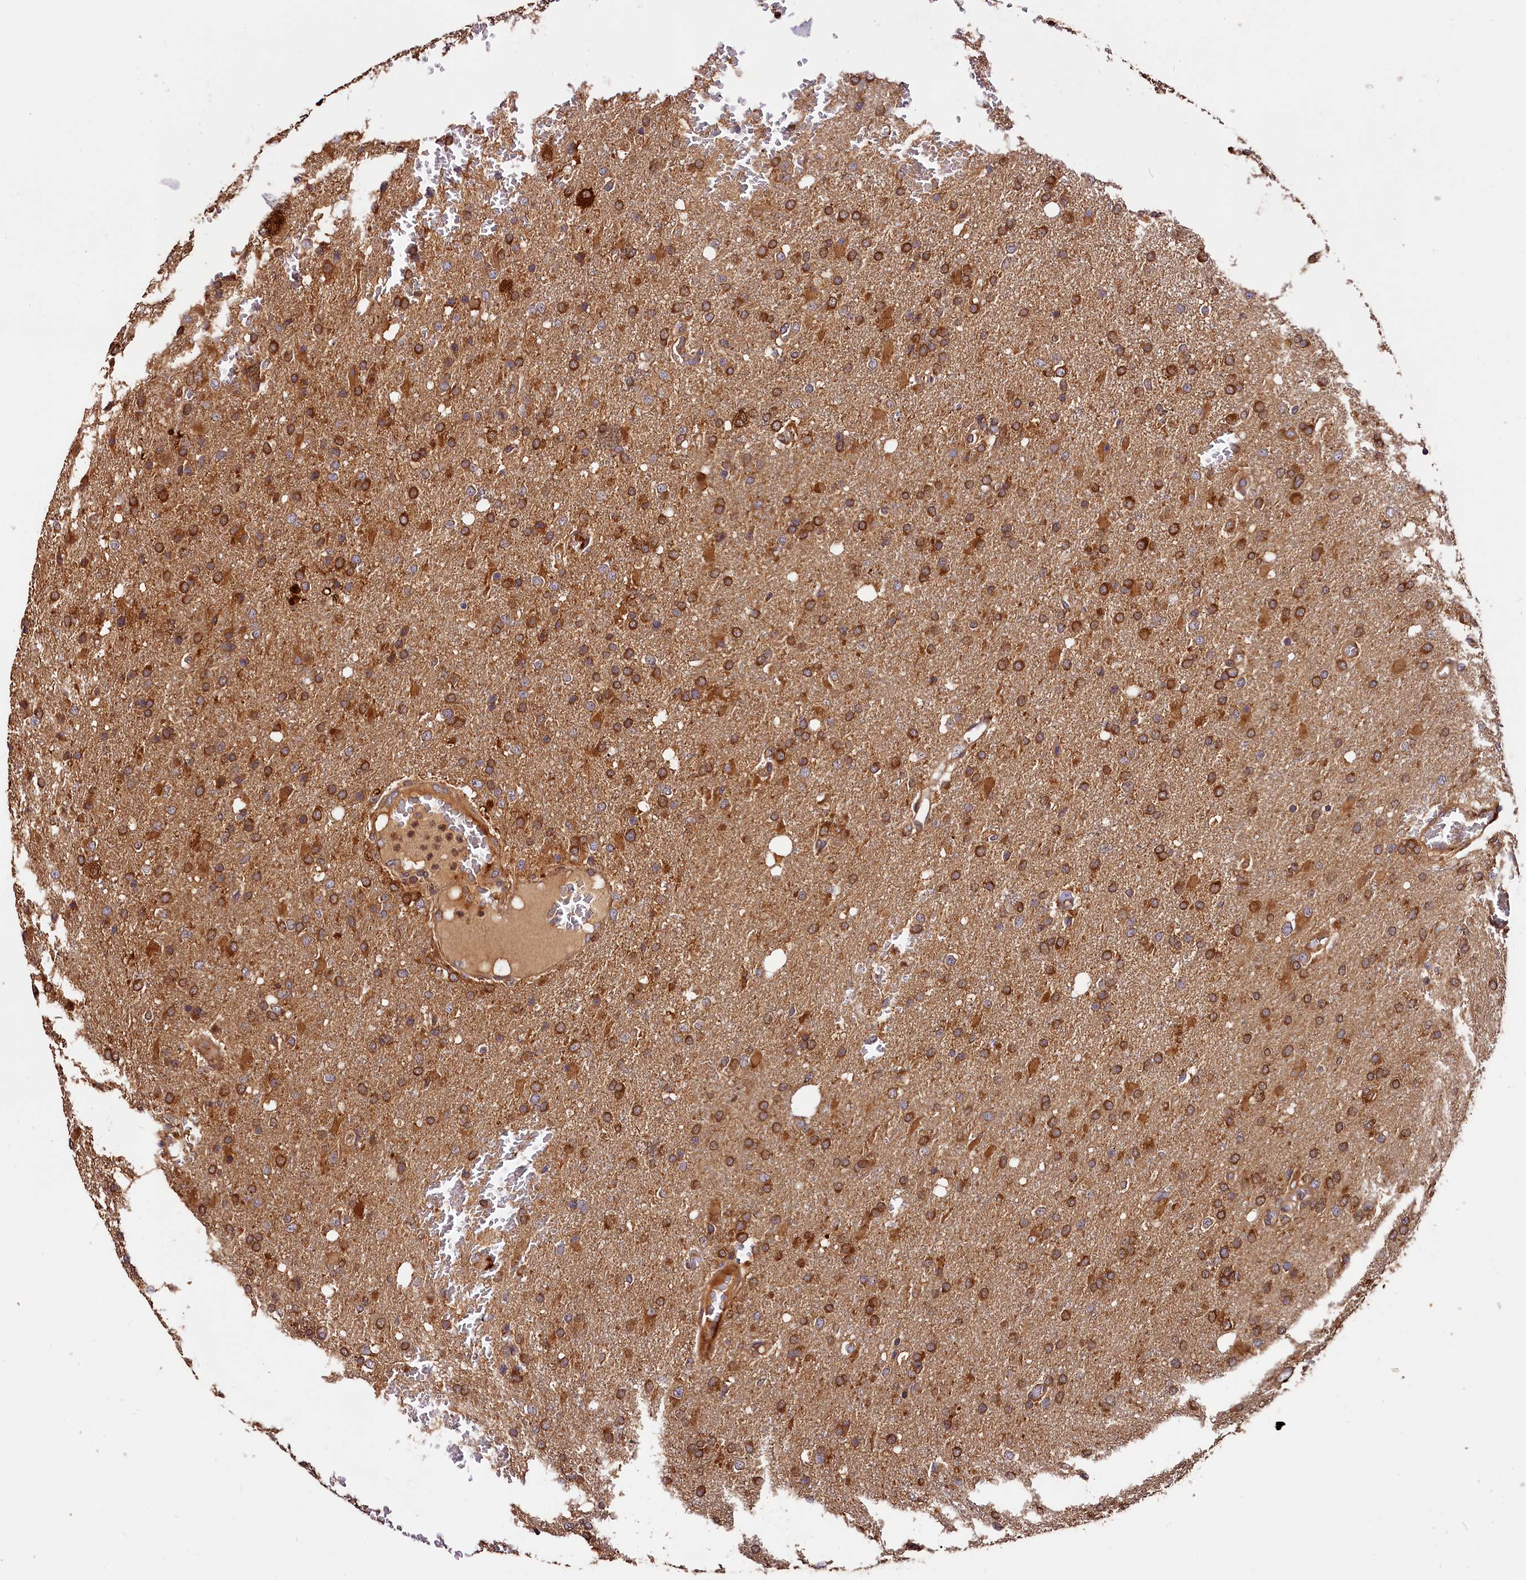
{"staining": {"intensity": "strong", "quantity": ">75%", "location": "cytoplasmic/membranous"}, "tissue": "glioma", "cell_type": "Tumor cells", "image_type": "cancer", "snomed": [{"axis": "morphology", "description": "Glioma, malignant, High grade"}, {"axis": "topography", "description": "Brain"}], "caption": "Human glioma stained for a protein (brown) shows strong cytoplasmic/membranous positive expression in about >75% of tumor cells.", "gene": "HMOX2", "patient": {"sex": "female", "age": 74}}